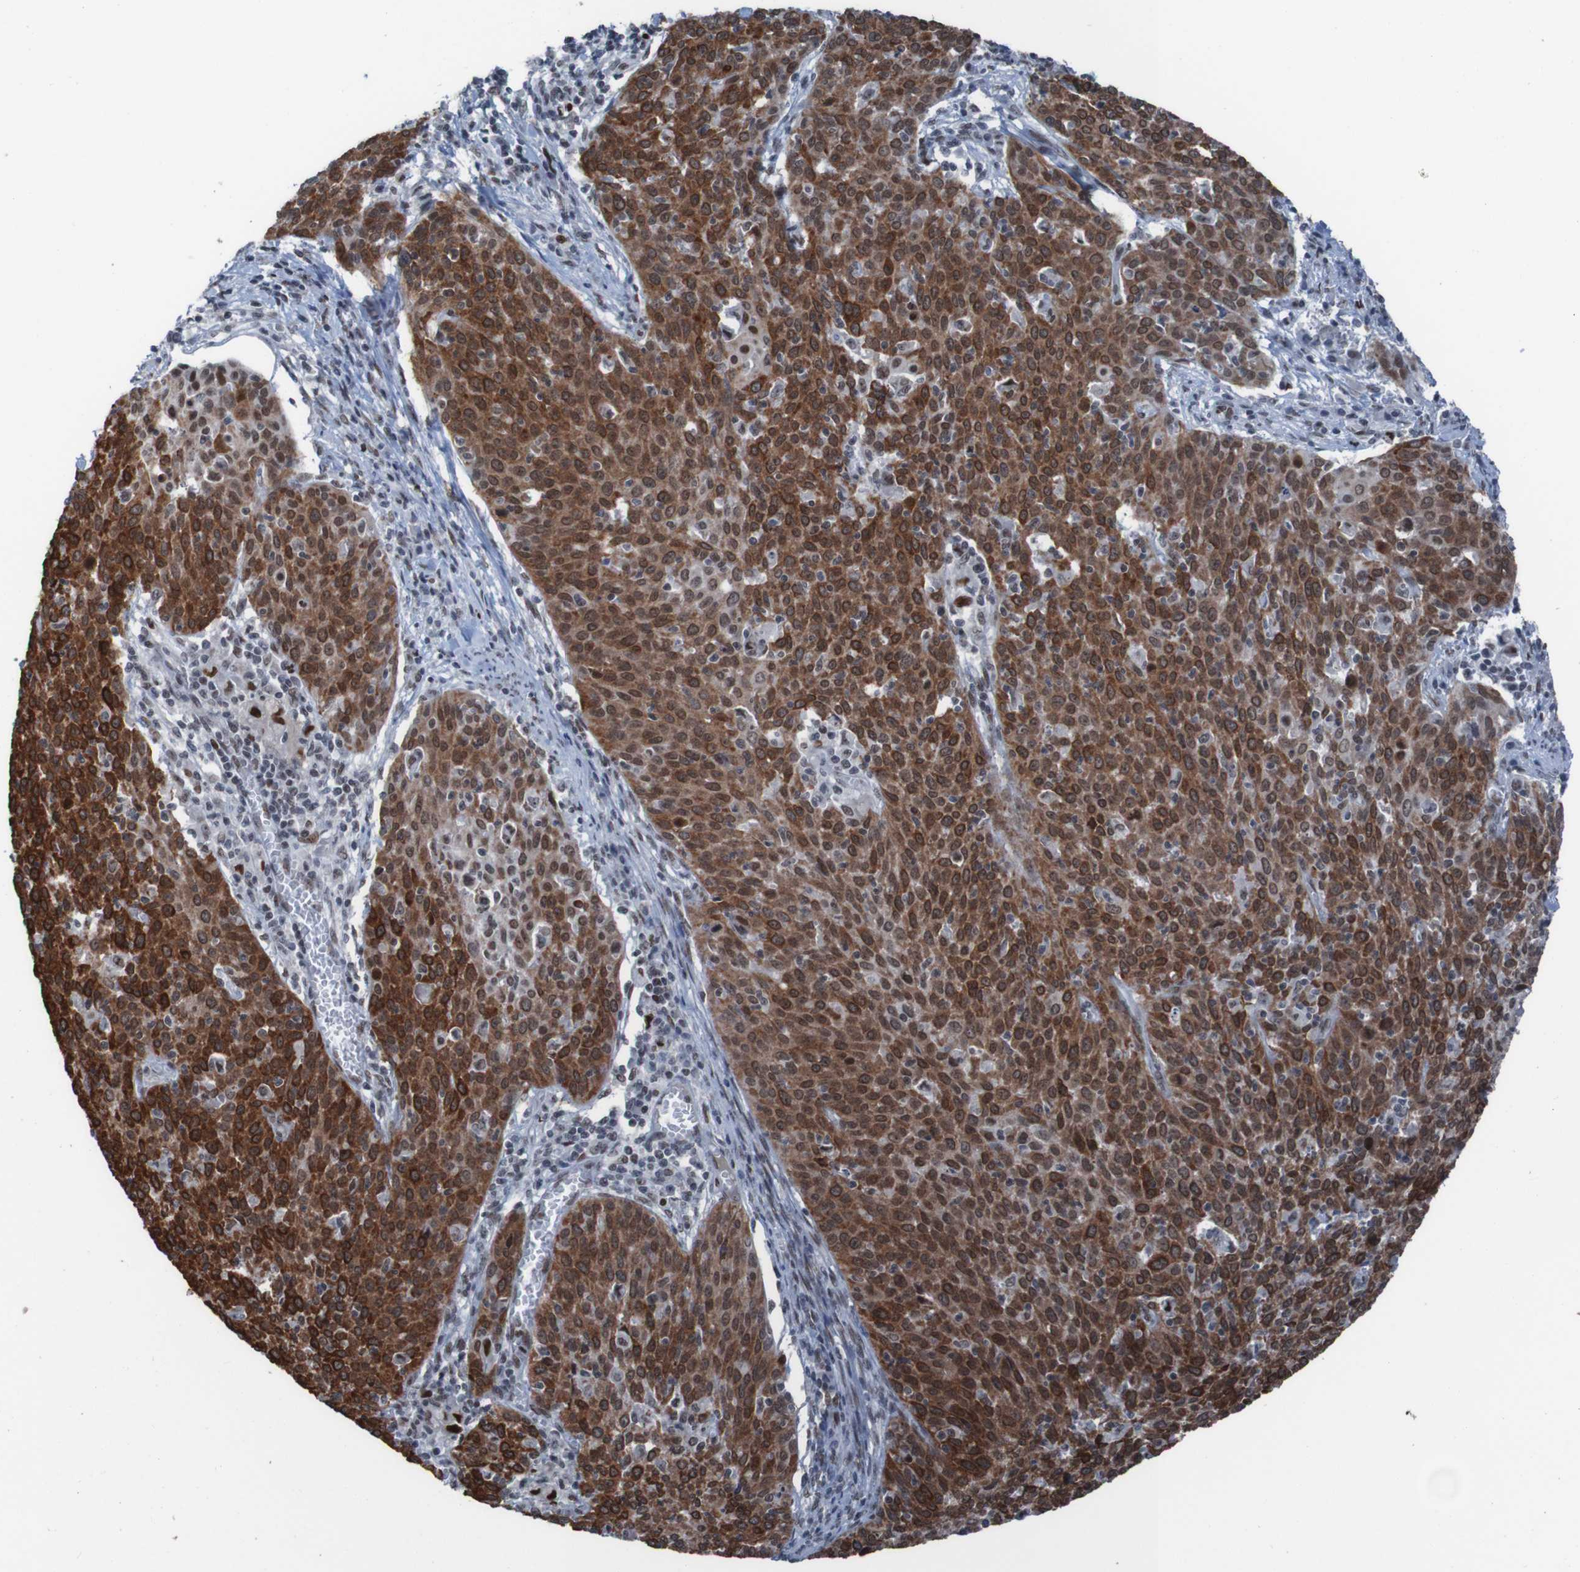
{"staining": {"intensity": "strong", "quantity": ">75%", "location": "cytoplasmic/membranous,nuclear"}, "tissue": "cervical cancer", "cell_type": "Tumor cells", "image_type": "cancer", "snomed": [{"axis": "morphology", "description": "Squamous cell carcinoma, NOS"}, {"axis": "topography", "description": "Cervix"}], "caption": "Brown immunohistochemical staining in cervical cancer shows strong cytoplasmic/membranous and nuclear staining in about >75% of tumor cells. (DAB (3,3'-diaminobenzidine) IHC with brightfield microscopy, high magnification).", "gene": "PHF2", "patient": {"sex": "female", "age": 38}}